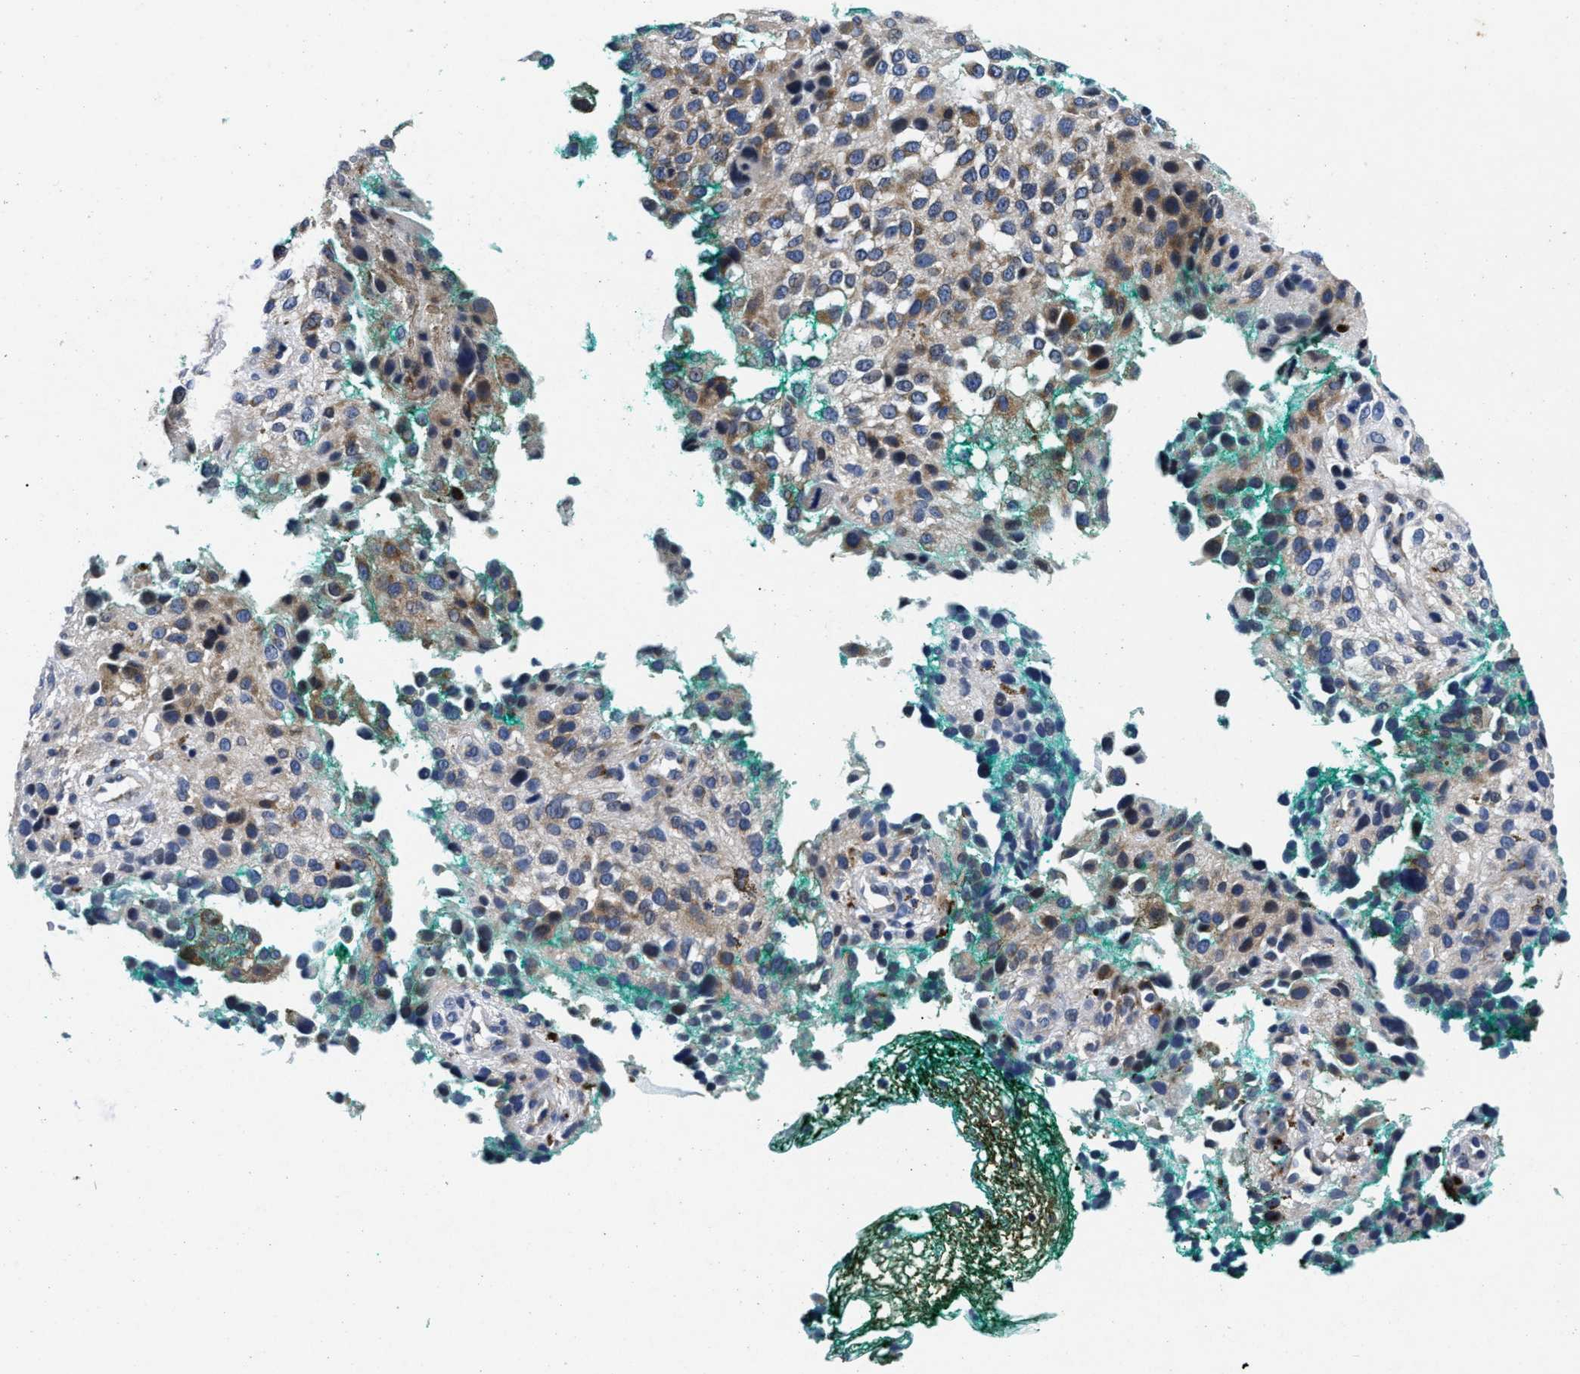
{"staining": {"intensity": "weak", "quantity": "25%-75%", "location": "cytoplasmic/membranous"}, "tissue": "melanoma", "cell_type": "Tumor cells", "image_type": "cancer", "snomed": [{"axis": "morphology", "description": "Necrosis, NOS"}, {"axis": "morphology", "description": "Malignant melanoma, NOS"}, {"axis": "topography", "description": "Skin"}], "caption": "Tumor cells show low levels of weak cytoplasmic/membranous expression in approximately 25%-75% of cells in human malignant melanoma.", "gene": "LAD1", "patient": {"sex": "female", "age": 87}}